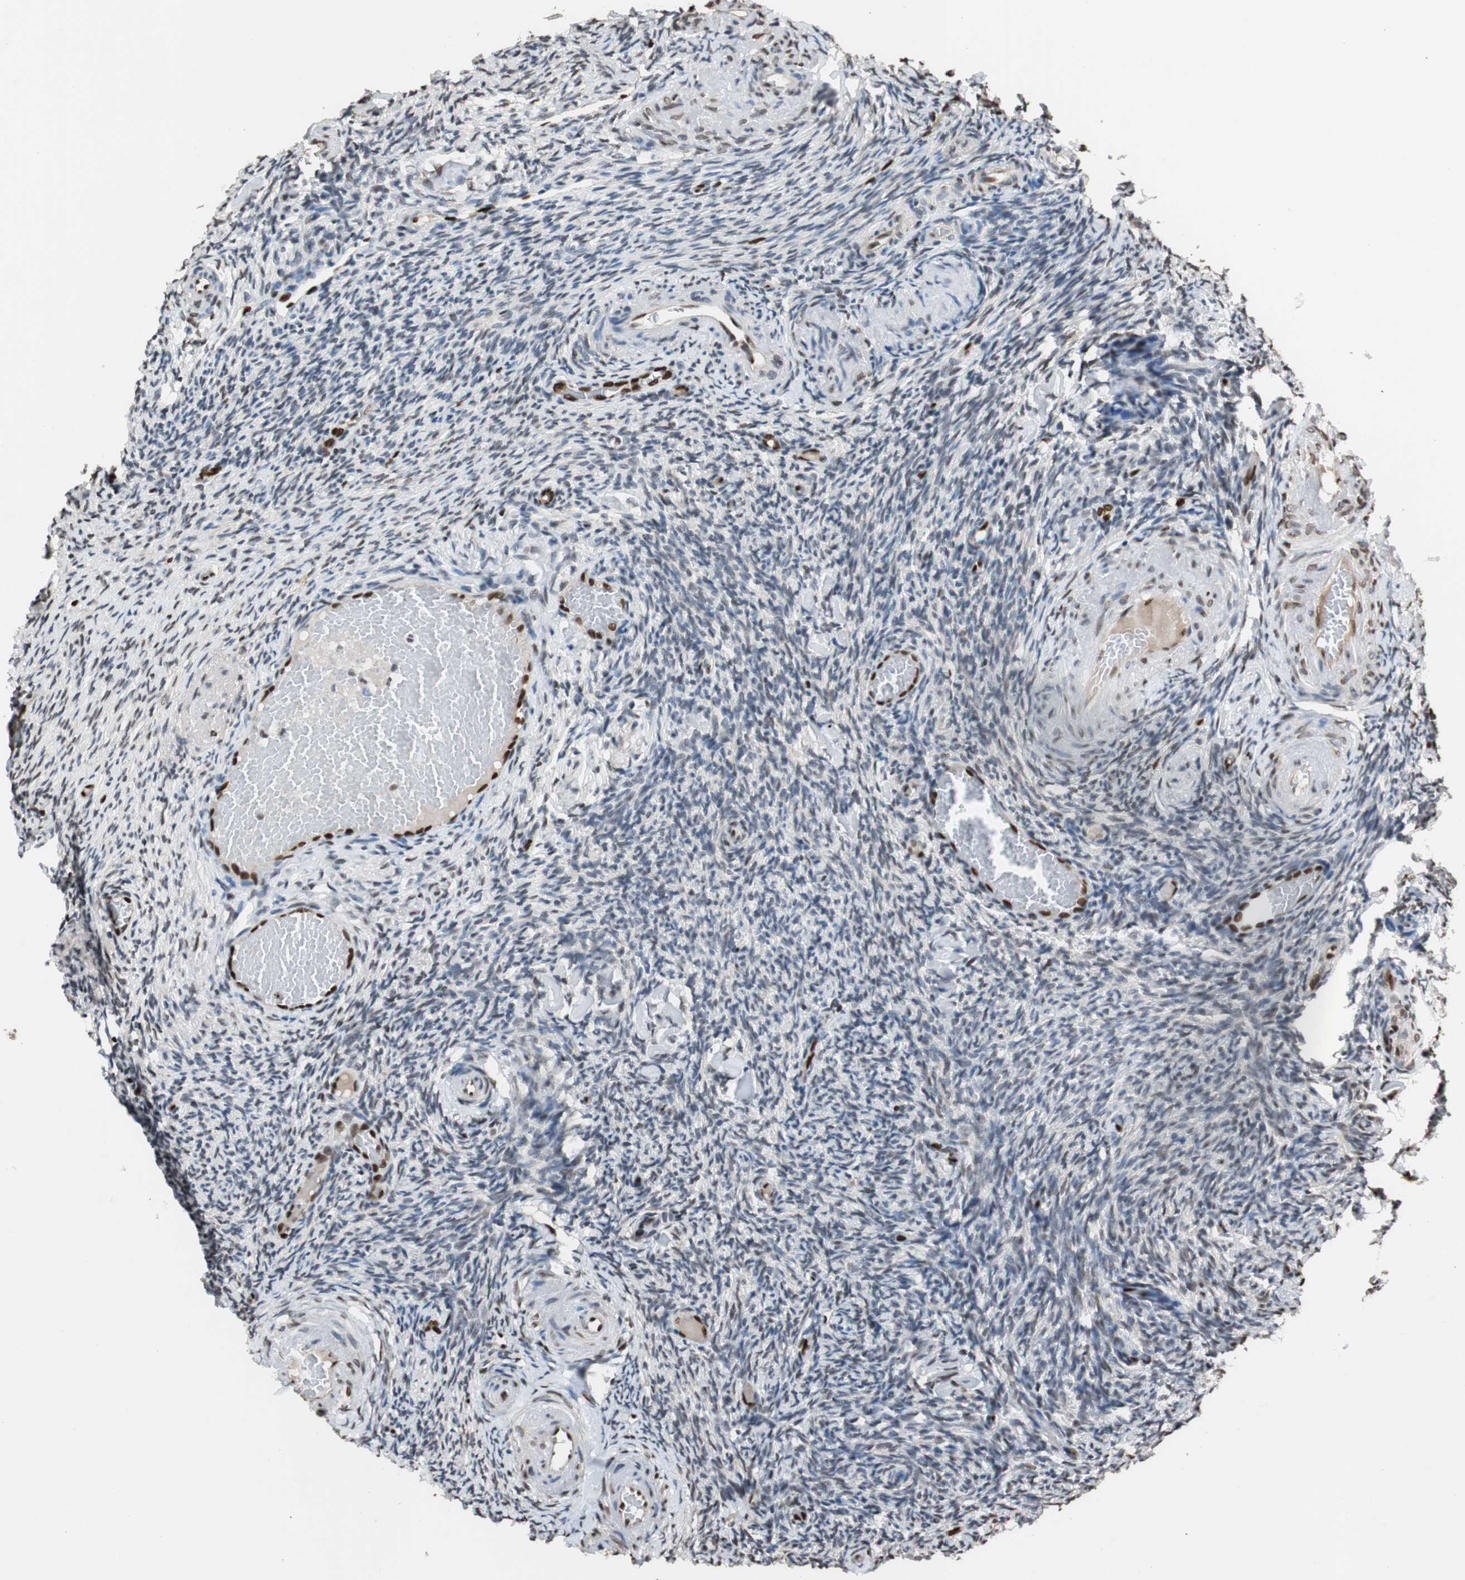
{"staining": {"intensity": "negative", "quantity": "none", "location": "none"}, "tissue": "ovary", "cell_type": "Follicle cells", "image_type": "normal", "snomed": [{"axis": "morphology", "description": "Normal tissue, NOS"}, {"axis": "topography", "description": "Ovary"}], "caption": "Ovary was stained to show a protein in brown. There is no significant expression in follicle cells. (DAB IHC with hematoxylin counter stain).", "gene": "PML", "patient": {"sex": "female", "age": 60}}